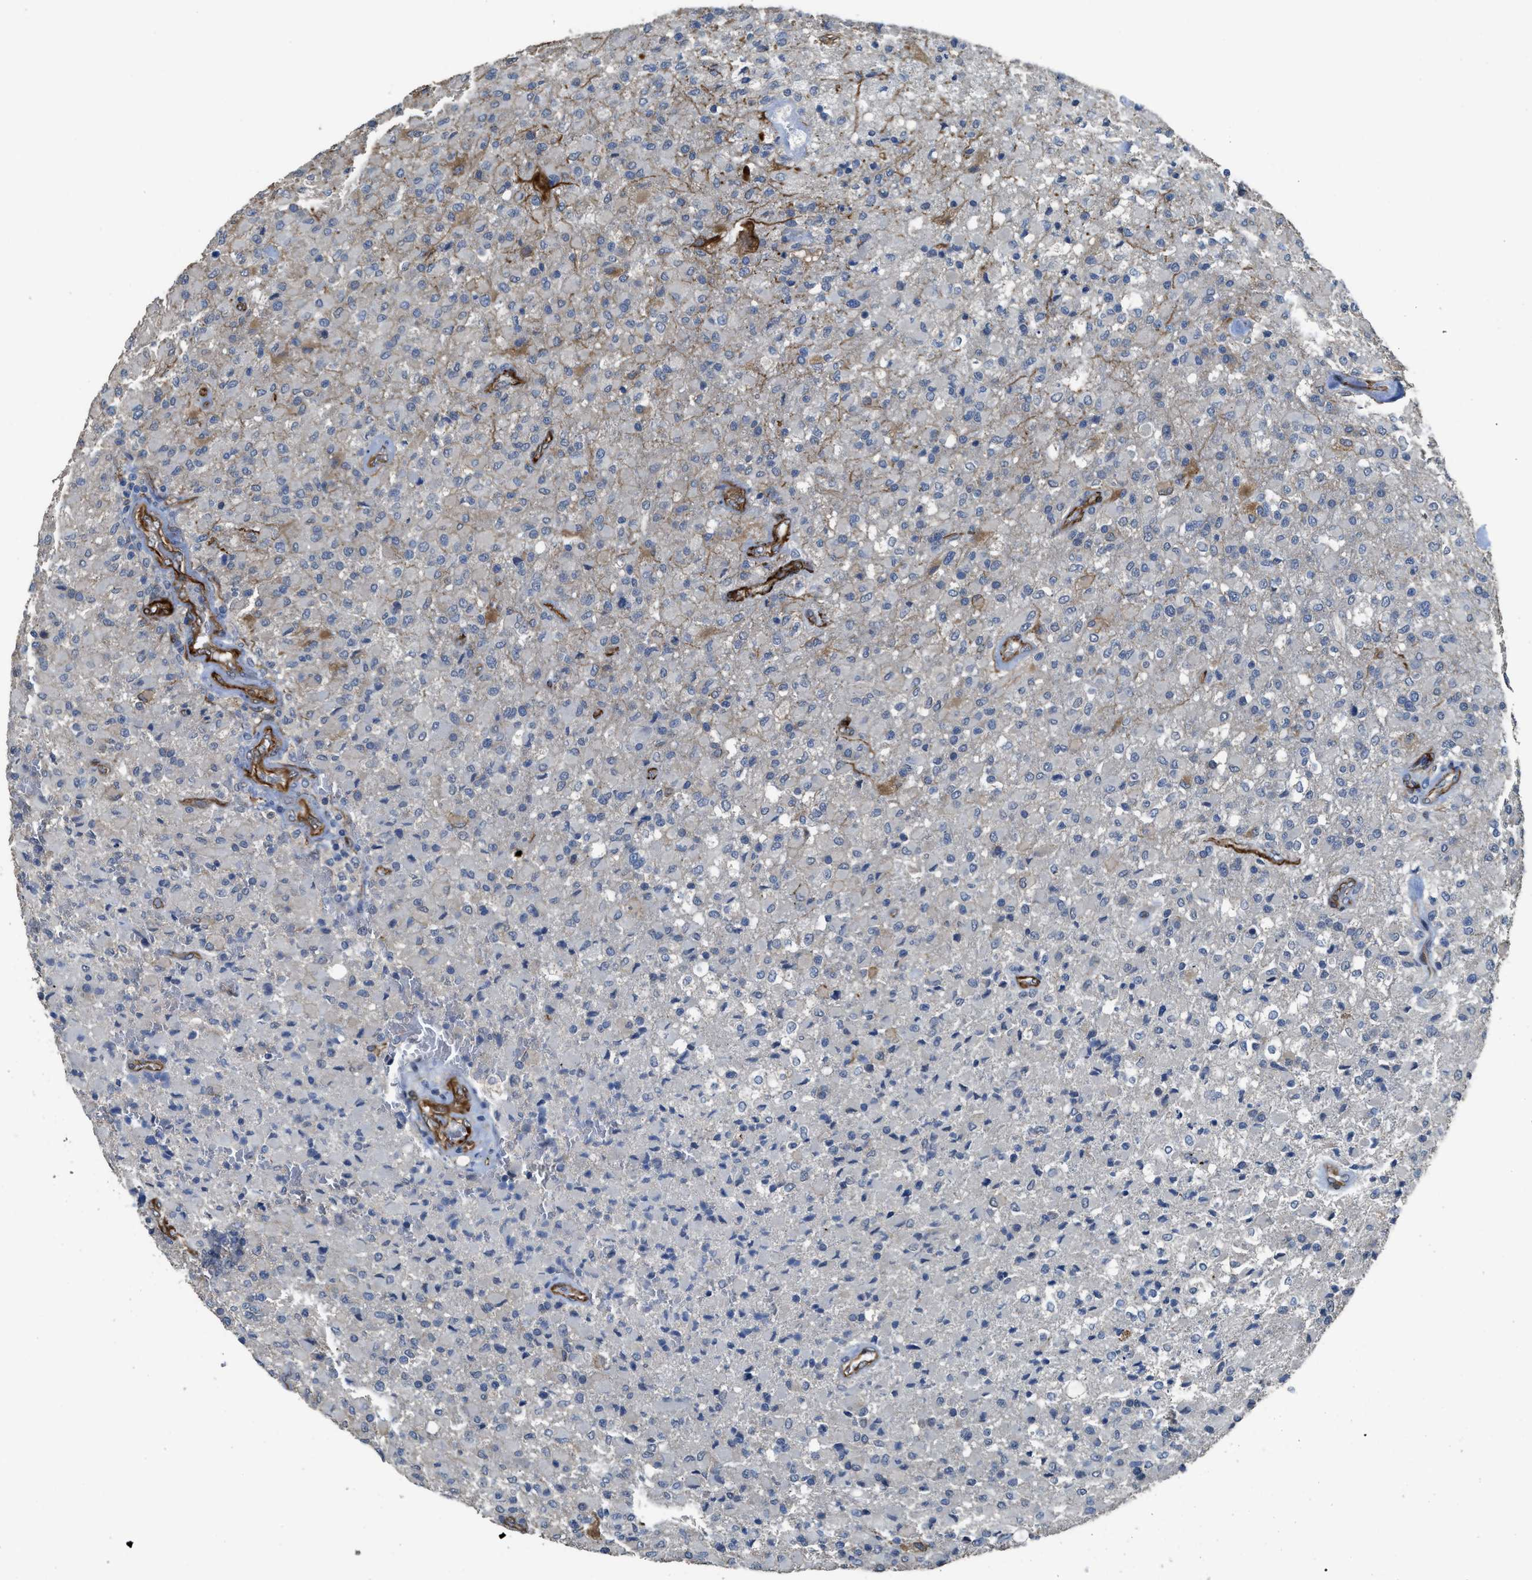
{"staining": {"intensity": "negative", "quantity": "none", "location": "none"}, "tissue": "glioma", "cell_type": "Tumor cells", "image_type": "cancer", "snomed": [{"axis": "morphology", "description": "Glioma, malignant, High grade"}, {"axis": "topography", "description": "Brain"}], "caption": "High magnification brightfield microscopy of high-grade glioma (malignant) stained with DAB (3,3'-diaminobenzidine) (brown) and counterstained with hematoxylin (blue): tumor cells show no significant expression.", "gene": "SYNM", "patient": {"sex": "male", "age": 71}}